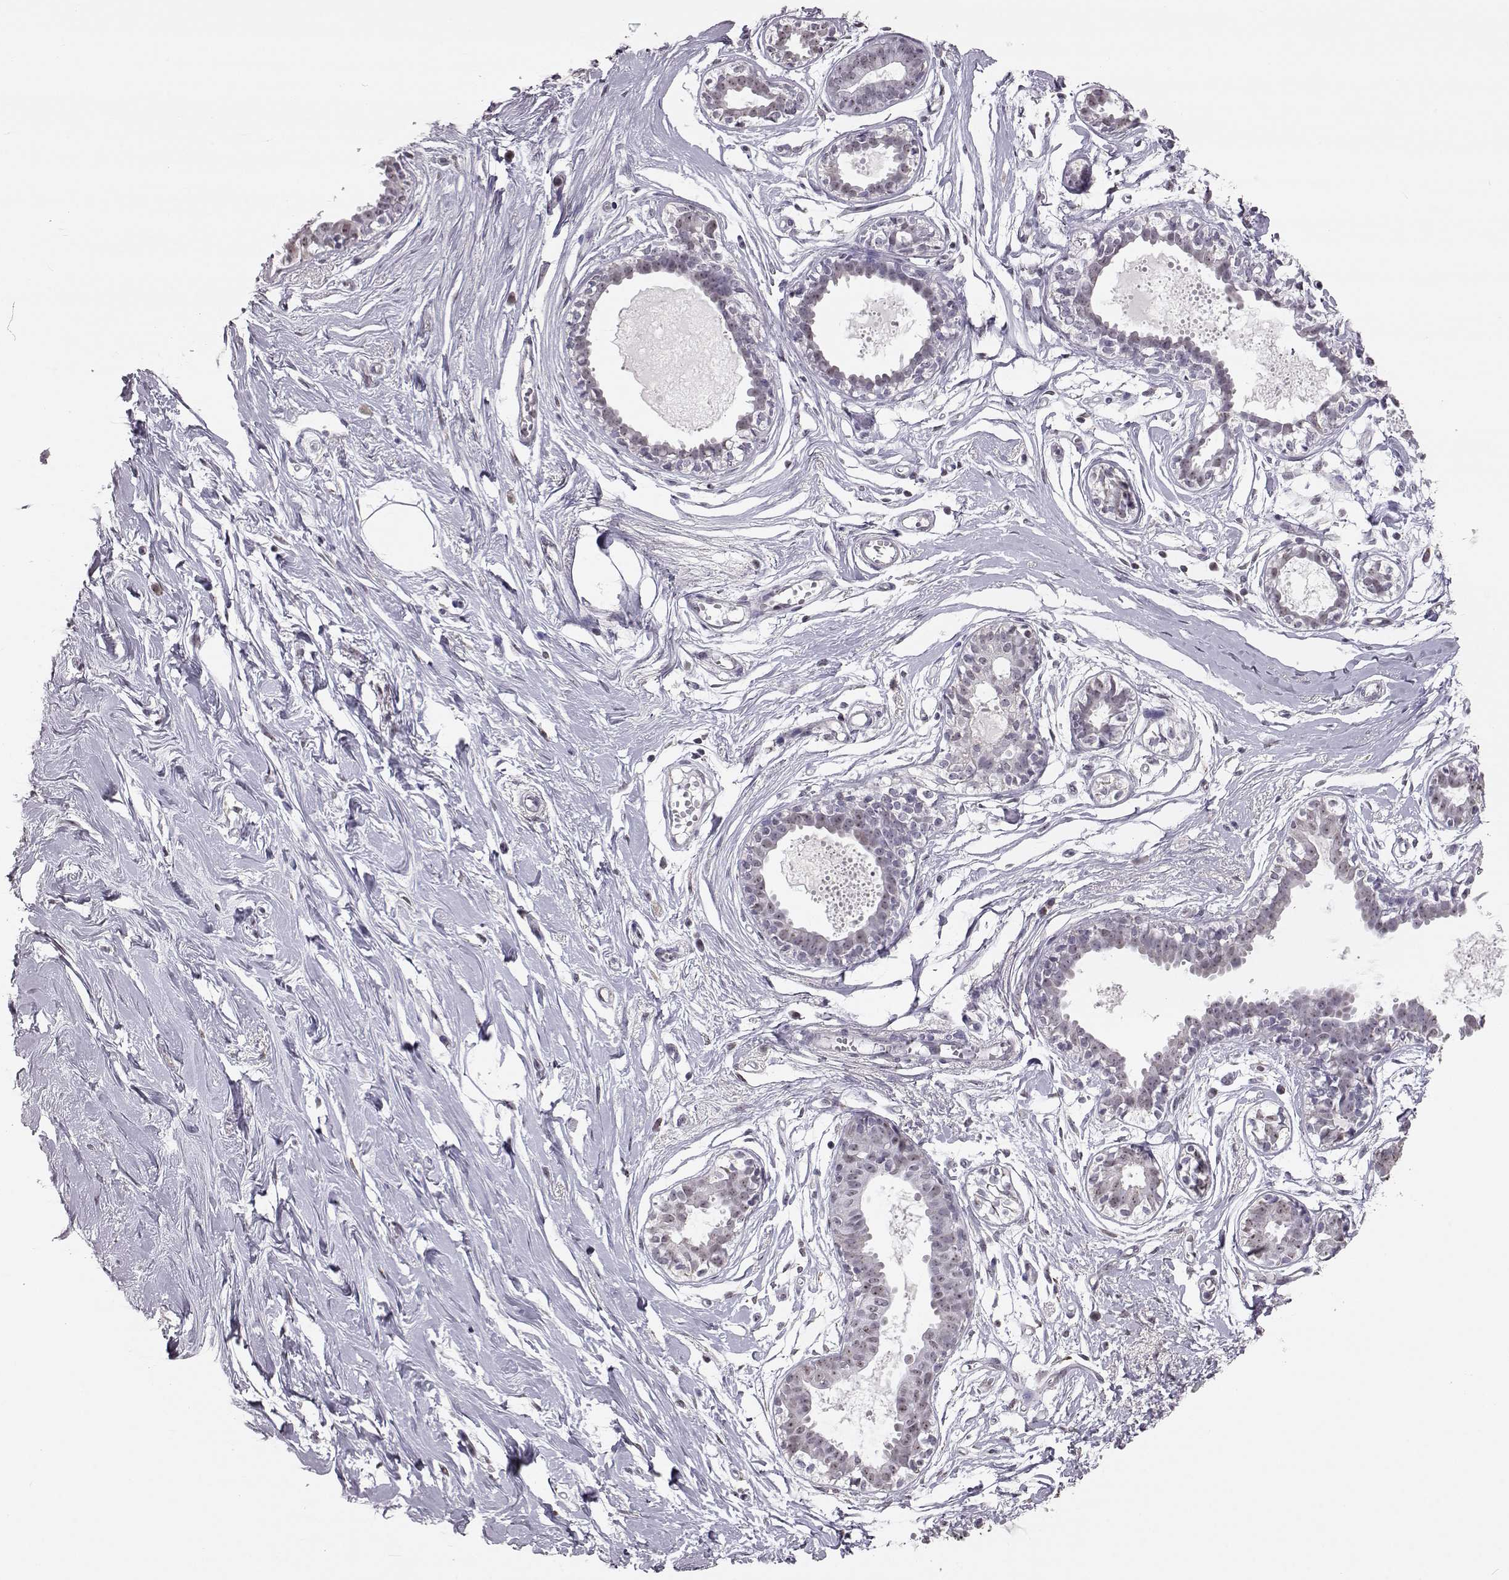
{"staining": {"intensity": "negative", "quantity": "none", "location": "none"}, "tissue": "breast", "cell_type": "Adipocytes", "image_type": "normal", "snomed": [{"axis": "morphology", "description": "Normal tissue, NOS"}, {"axis": "topography", "description": "Breast"}], "caption": "Adipocytes show no significant protein positivity in unremarkable breast. (Stains: DAB (3,3'-diaminobenzidine) immunohistochemistry (IHC) with hematoxylin counter stain, Microscopy: brightfield microscopy at high magnification).", "gene": "ALDH3A1", "patient": {"sex": "female", "age": 49}}